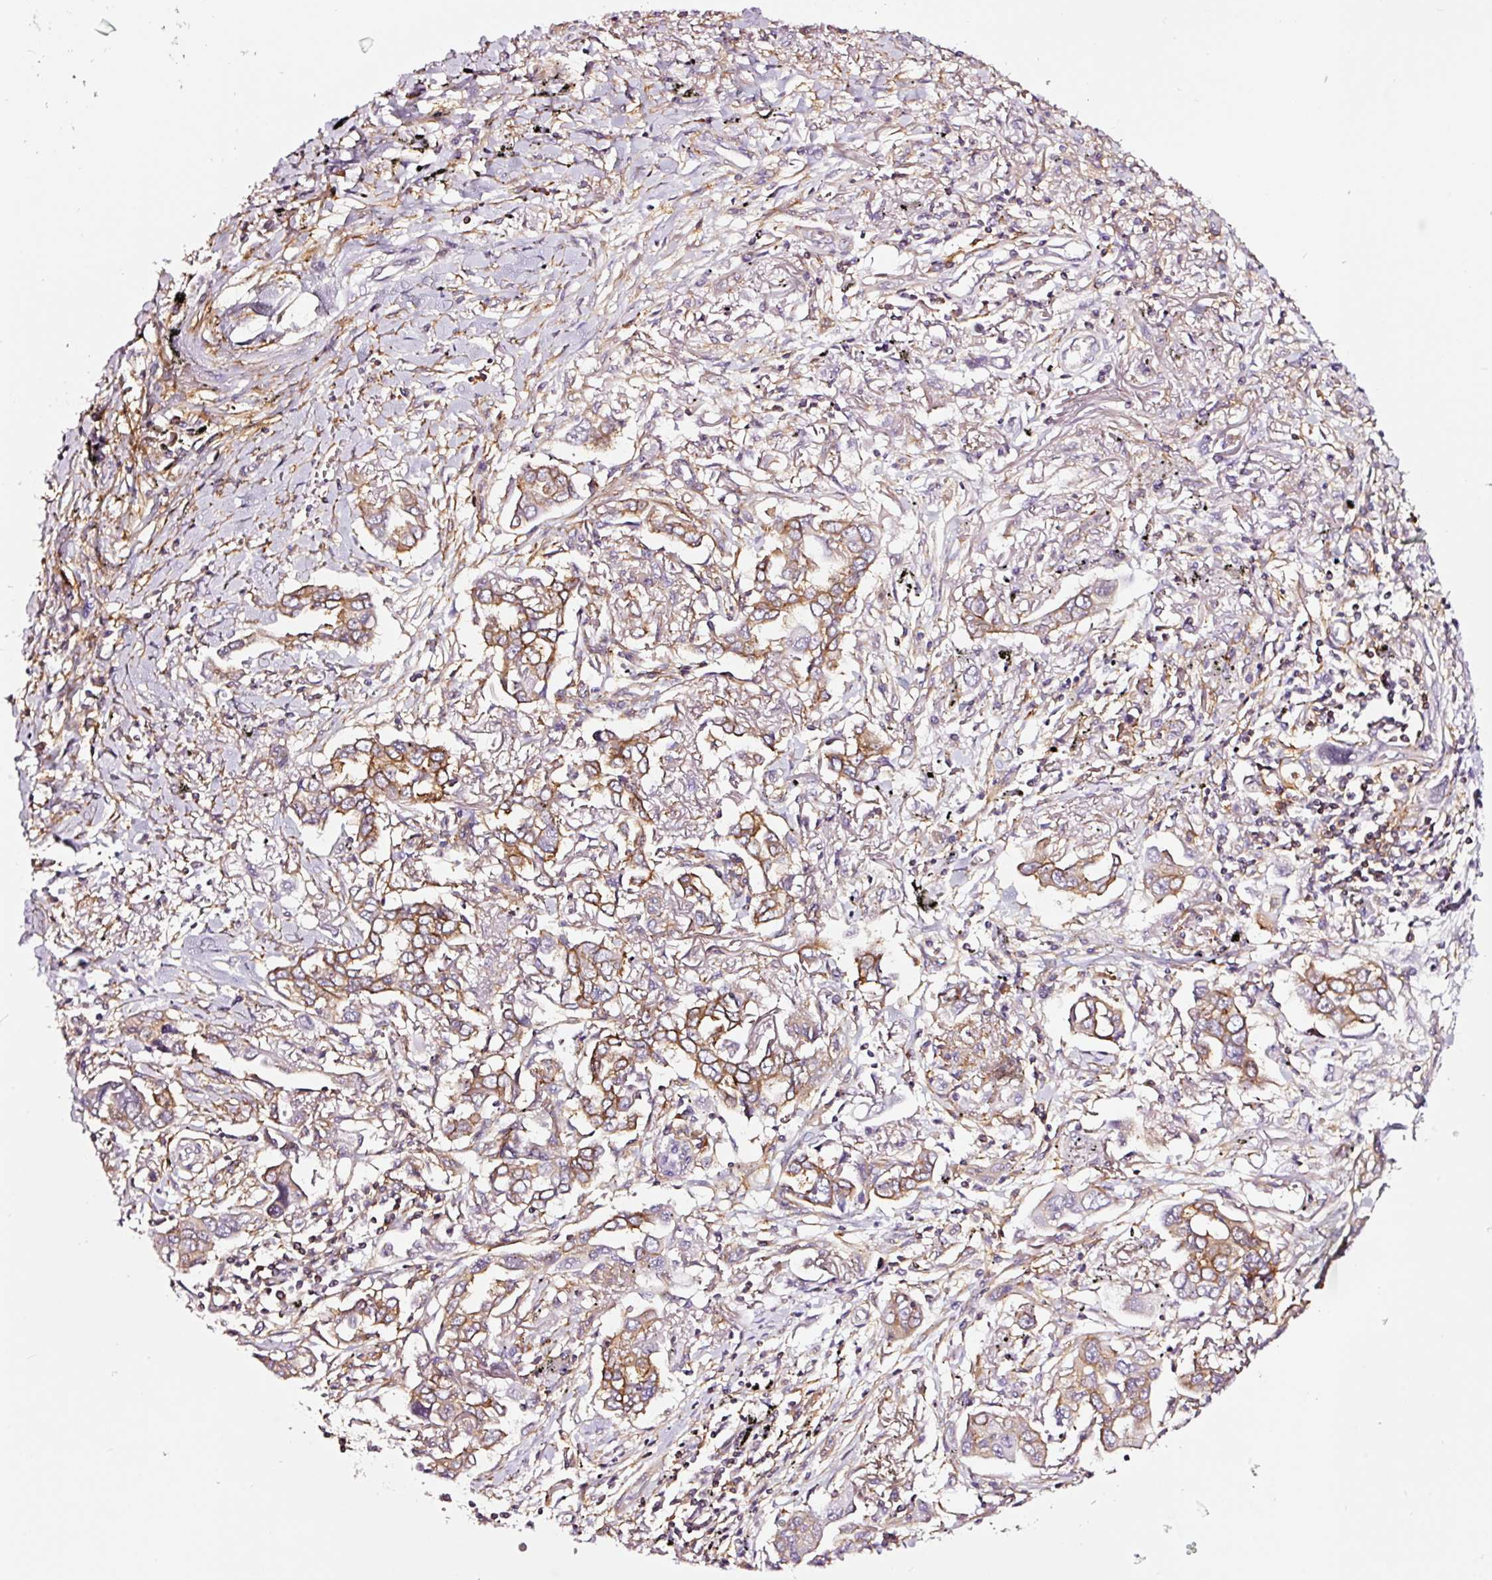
{"staining": {"intensity": "moderate", "quantity": ">75%", "location": "cytoplasmic/membranous"}, "tissue": "lung cancer", "cell_type": "Tumor cells", "image_type": "cancer", "snomed": [{"axis": "morphology", "description": "Adenocarcinoma, NOS"}, {"axis": "topography", "description": "Lung"}], "caption": "High-magnification brightfield microscopy of adenocarcinoma (lung) stained with DAB (3,3'-diaminobenzidine) (brown) and counterstained with hematoxylin (blue). tumor cells exhibit moderate cytoplasmic/membranous expression is identified in approximately>75% of cells.", "gene": "ADD3", "patient": {"sex": "male", "age": 76}}